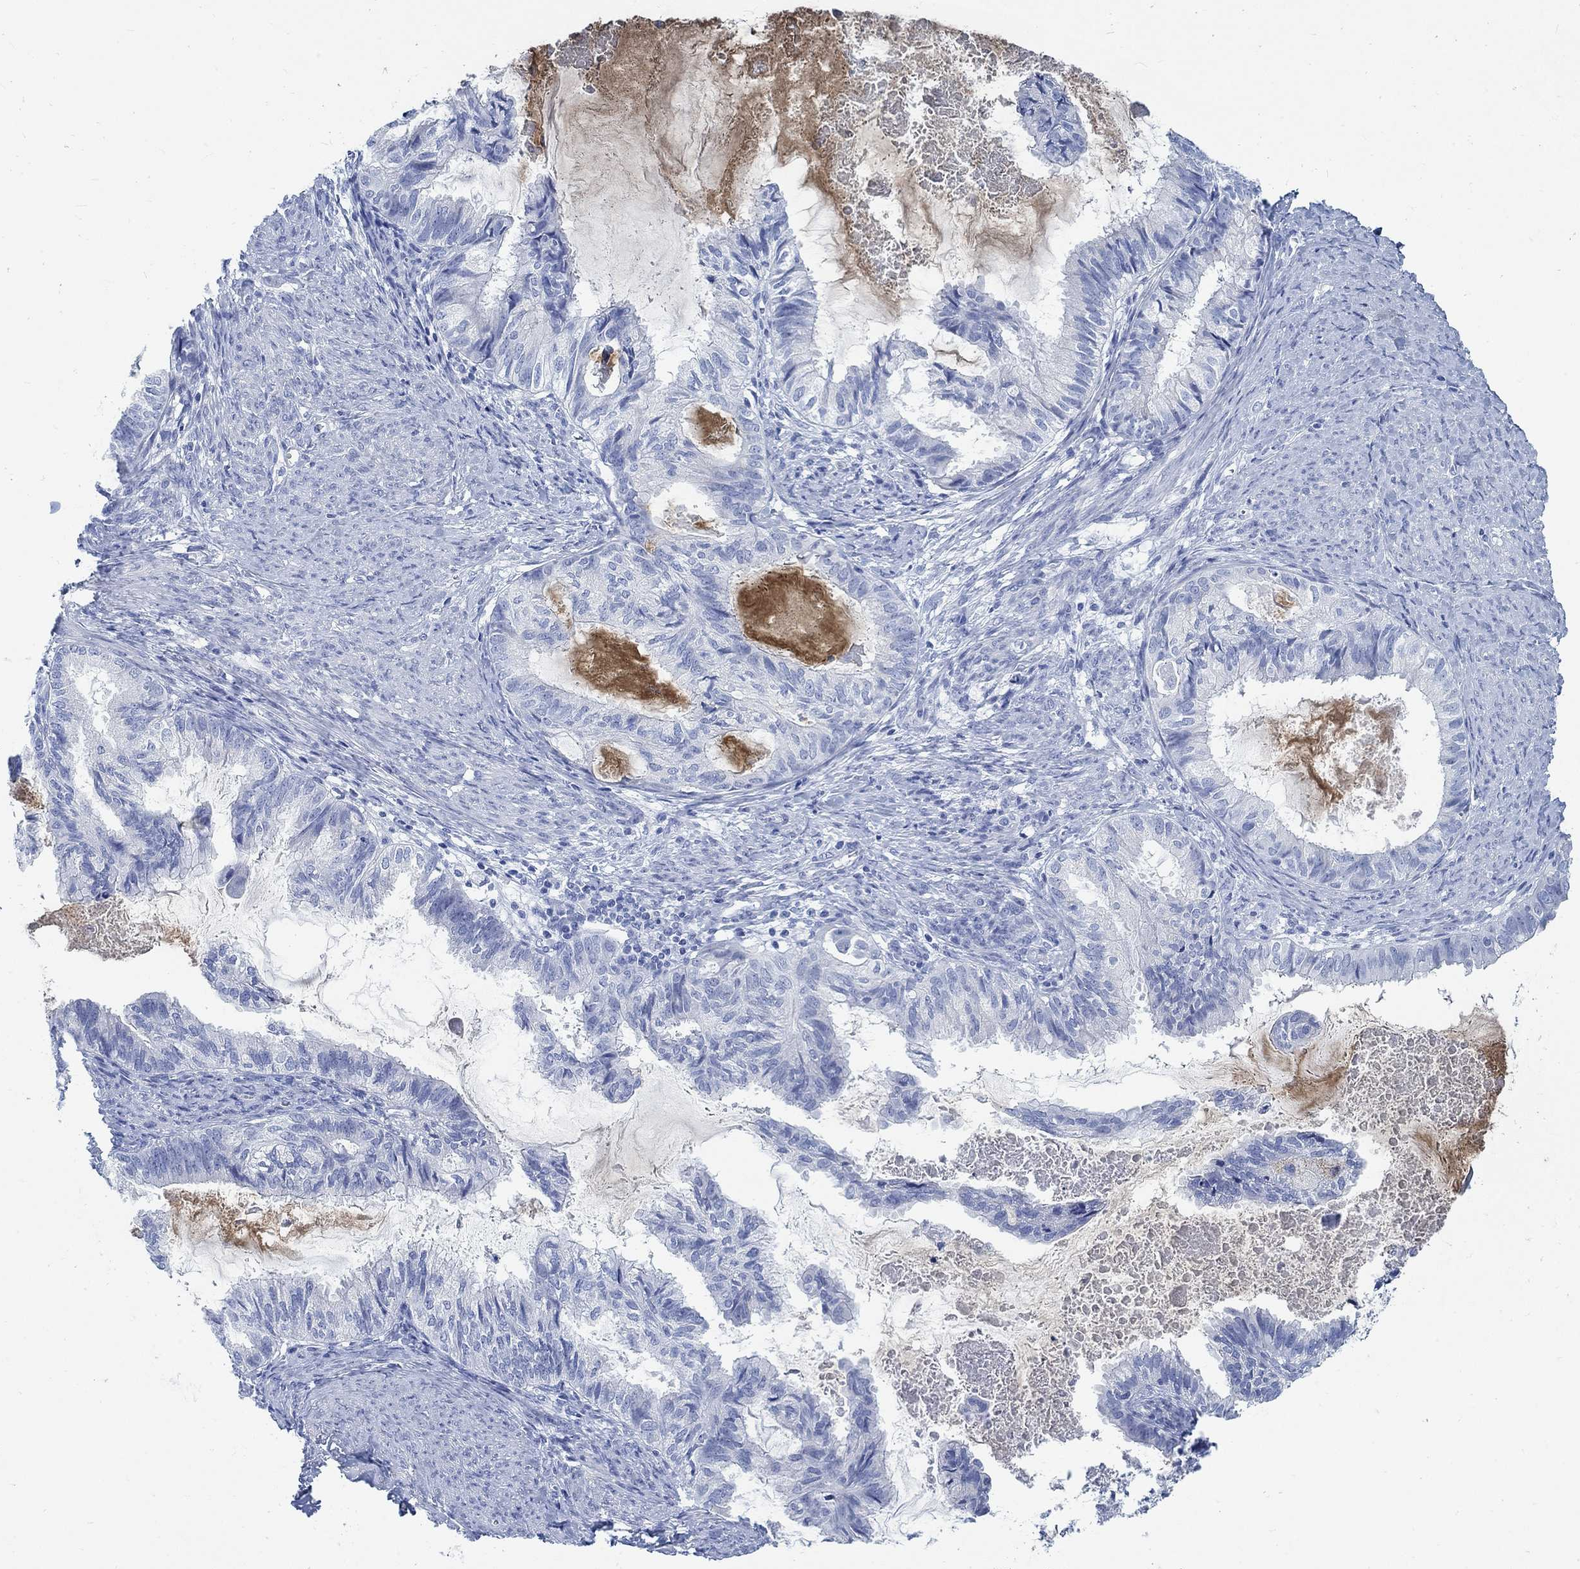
{"staining": {"intensity": "negative", "quantity": "none", "location": "none"}, "tissue": "endometrial cancer", "cell_type": "Tumor cells", "image_type": "cancer", "snomed": [{"axis": "morphology", "description": "Adenocarcinoma, NOS"}, {"axis": "topography", "description": "Endometrium"}], "caption": "Immunohistochemistry (IHC) of human endometrial cancer exhibits no expression in tumor cells. The staining is performed using DAB brown chromogen with nuclei counter-stained in using hematoxylin.", "gene": "RBM20", "patient": {"sex": "female", "age": 86}}